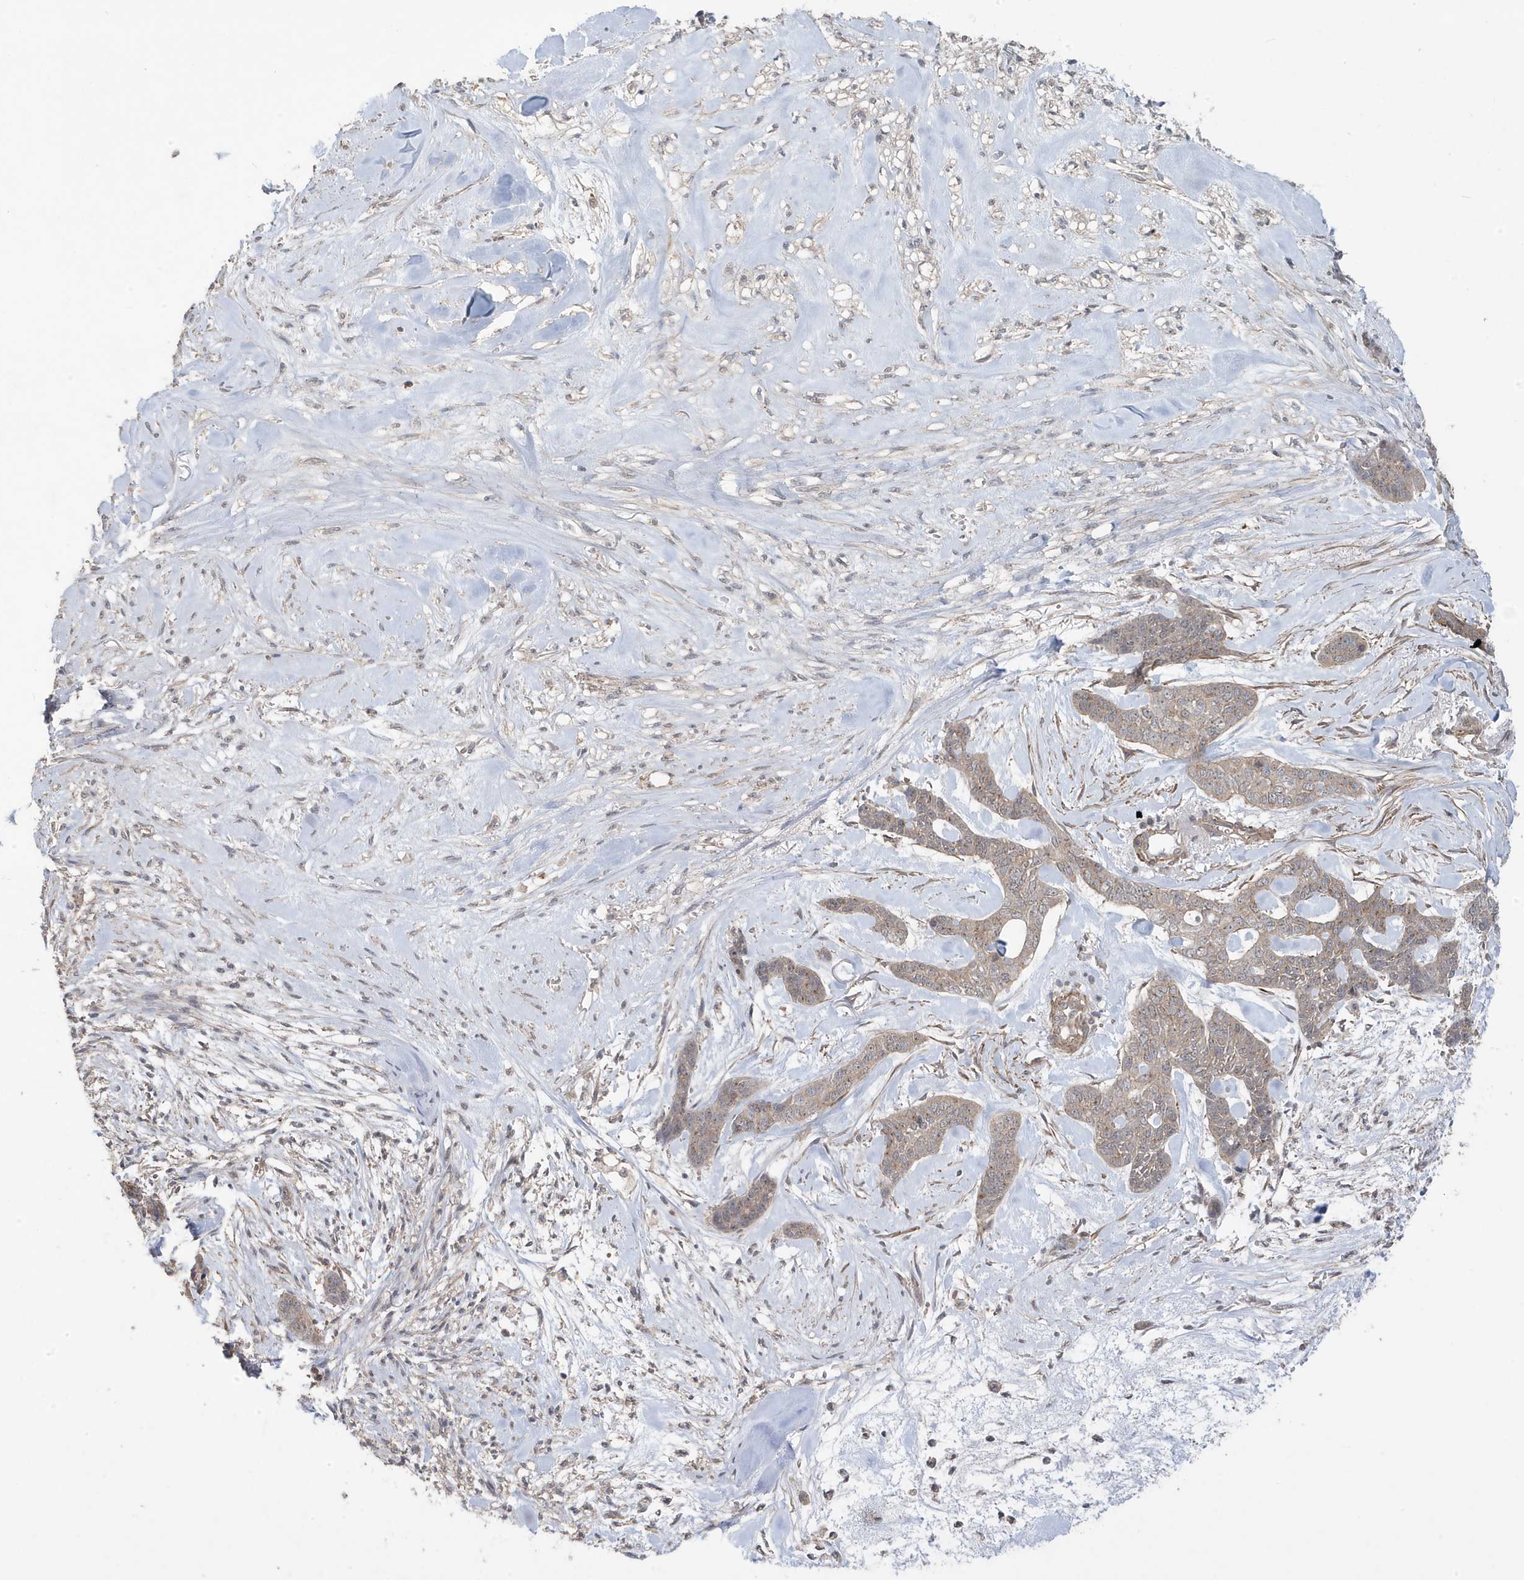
{"staining": {"intensity": "moderate", "quantity": "<25%", "location": "cytoplasmic/membranous"}, "tissue": "skin cancer", "cell_type": "Tumor cells", "image_type": "cancer", "snomed": [{"axis": "morphology", "description": "Basal cell carcinoma"}, {"axis": "topography", "description": "Skin"}], "caption": "The photomicrograph reveals immunohistochemical staining of skin cancer. There is moderate cytoplasmic/membranous positivity is identified in about <25% of tumor cells. The protein is shown in brown color, while the nuclei are stained blue.", "gene": "CETN3", "patient": {"sex": "female", "age": 64}}